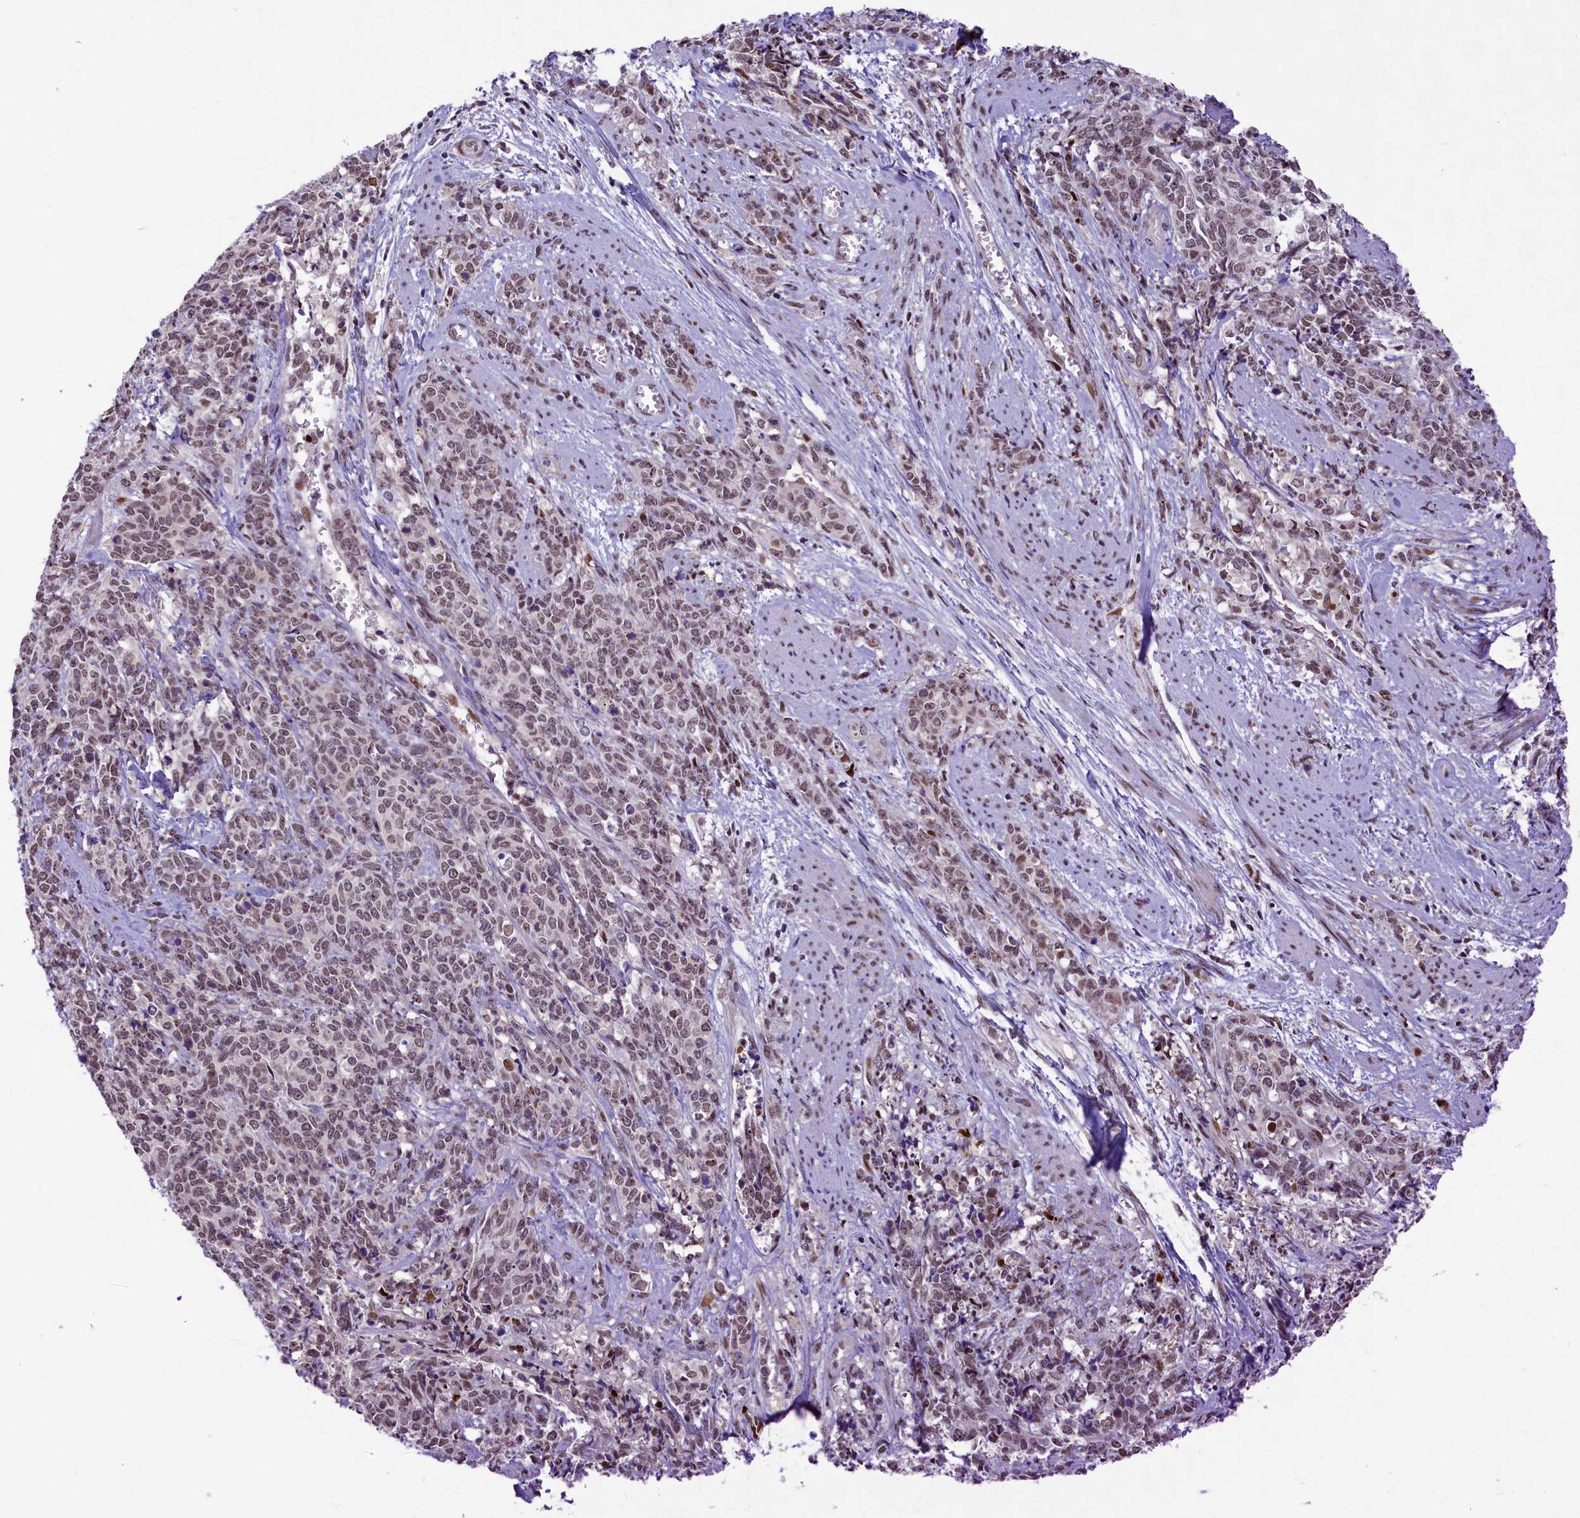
{"staining": {"intensity": "moderate", "quantity": ">75%", "location": "nuclear"}, "tissue": "cervical cancer", "cell_type": "Tumor cells", "image_type": "cancer", "snomed": [{"axis": "morphology", "description": "Squamous cell carcinoma, NOS"}, {"axis": "topography", "description": "Cervix"}], "caption": "Moderate nuclear positivity for a protein is present in about >75% of tumor cells of cervical cancer (squamous cell carcinoma) using immunohistochemistry.", "gene": "ANKS3", "patient": {"sex": "female", "age": 60}}